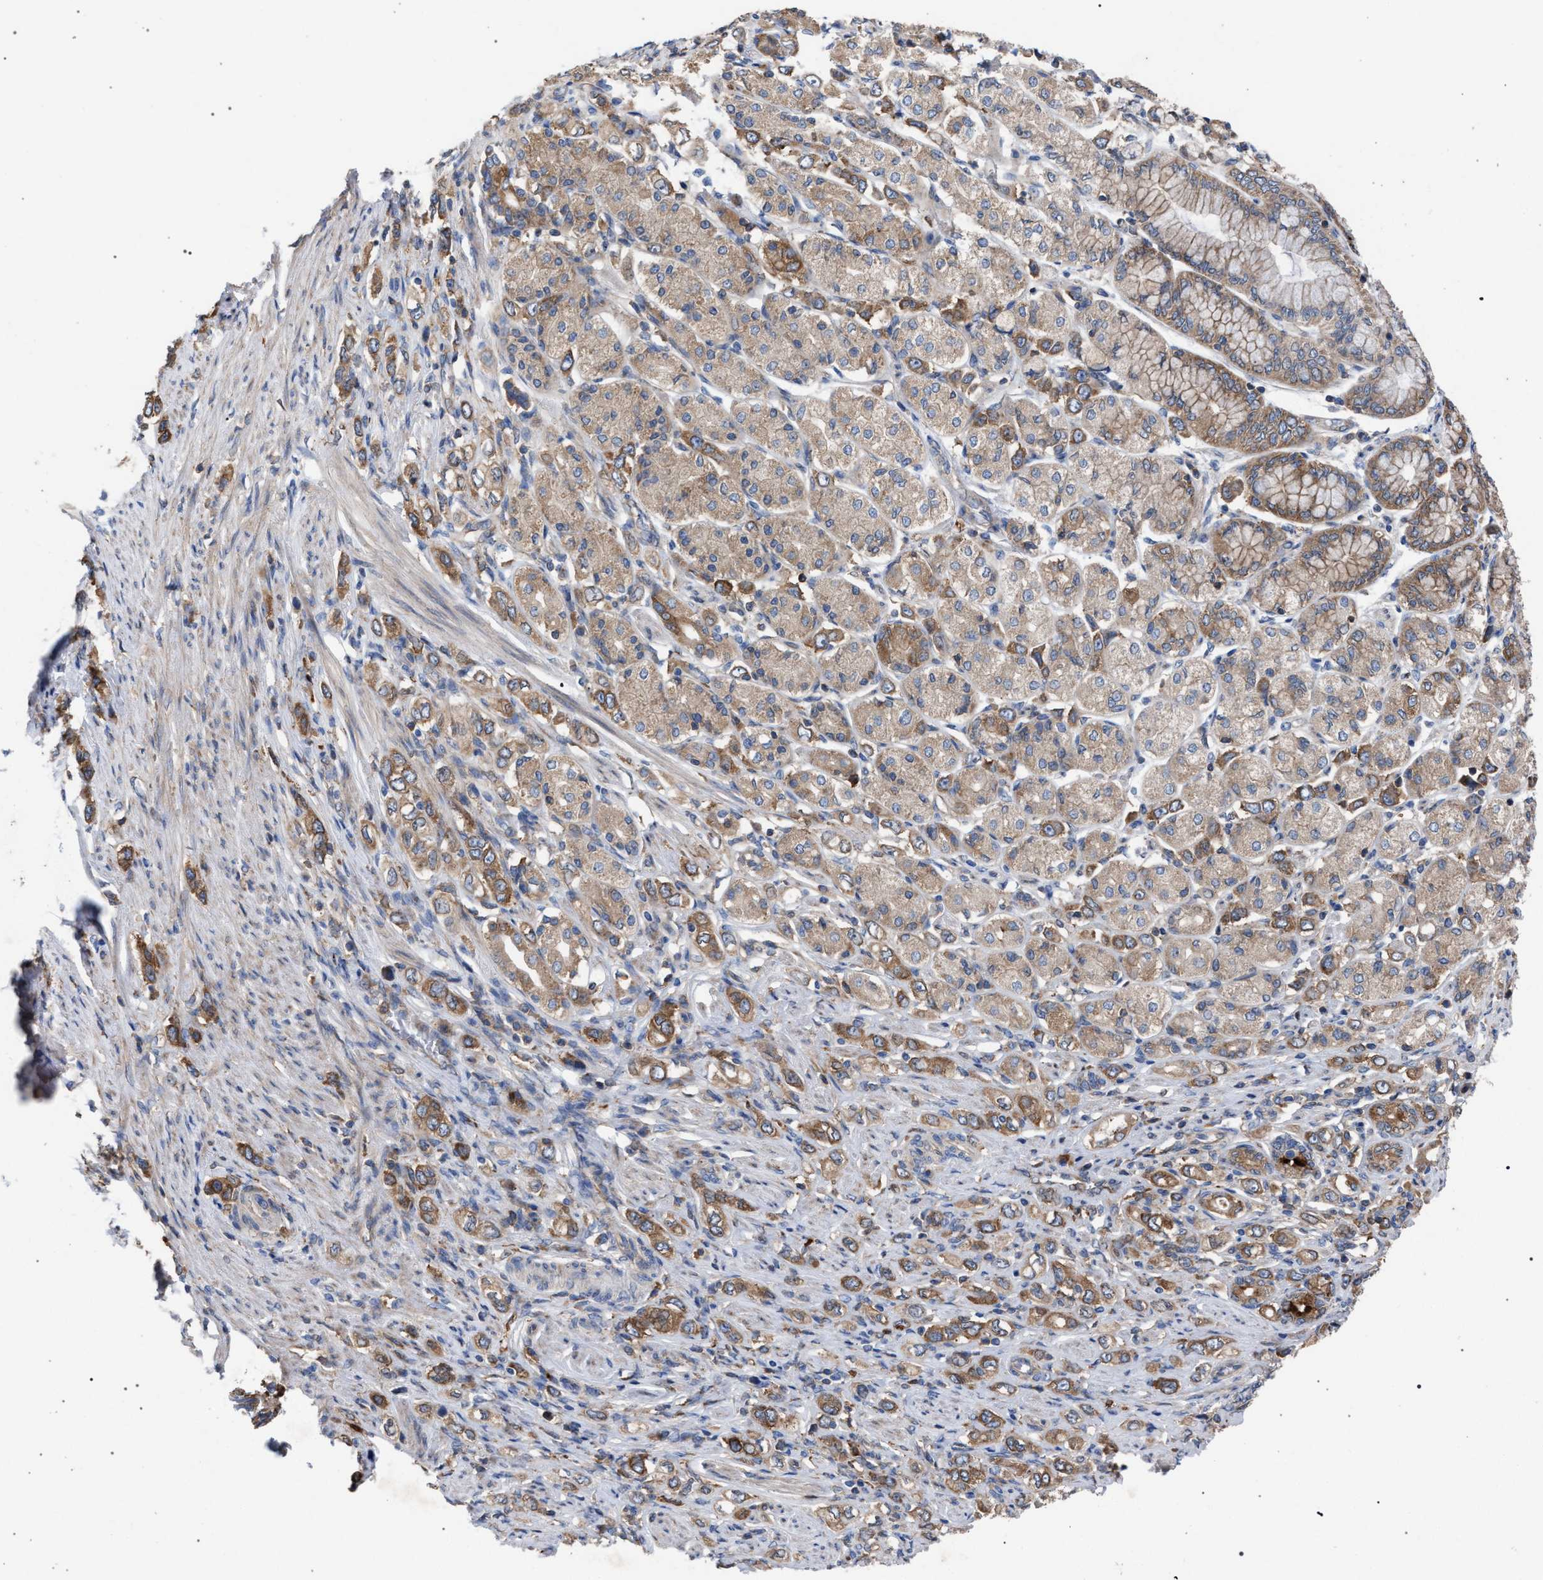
{"staining": {"intensity": "moderate", "quantity": ">75%", "location": "cytoplasmic/membranous"}, "tissue": "stomach cancer", "cell_type": "Tumor cells", "image_type": "cancer", "snomed": [{"axis": "morphology", "description": "Adenocarcinoma, NOS"}, {"axis": "topography", "description": "Stomach"}], "caption": "Immunohistochemistry (DAB (3,3'-diaminobenzidine)) staining of human stomach cancer reveals moderate cytoplasmic/membranous protein staining in approximately >75% of tumor cells.", "gene": "CDR2L", "patient": {"sex": "female", "age": 65}}